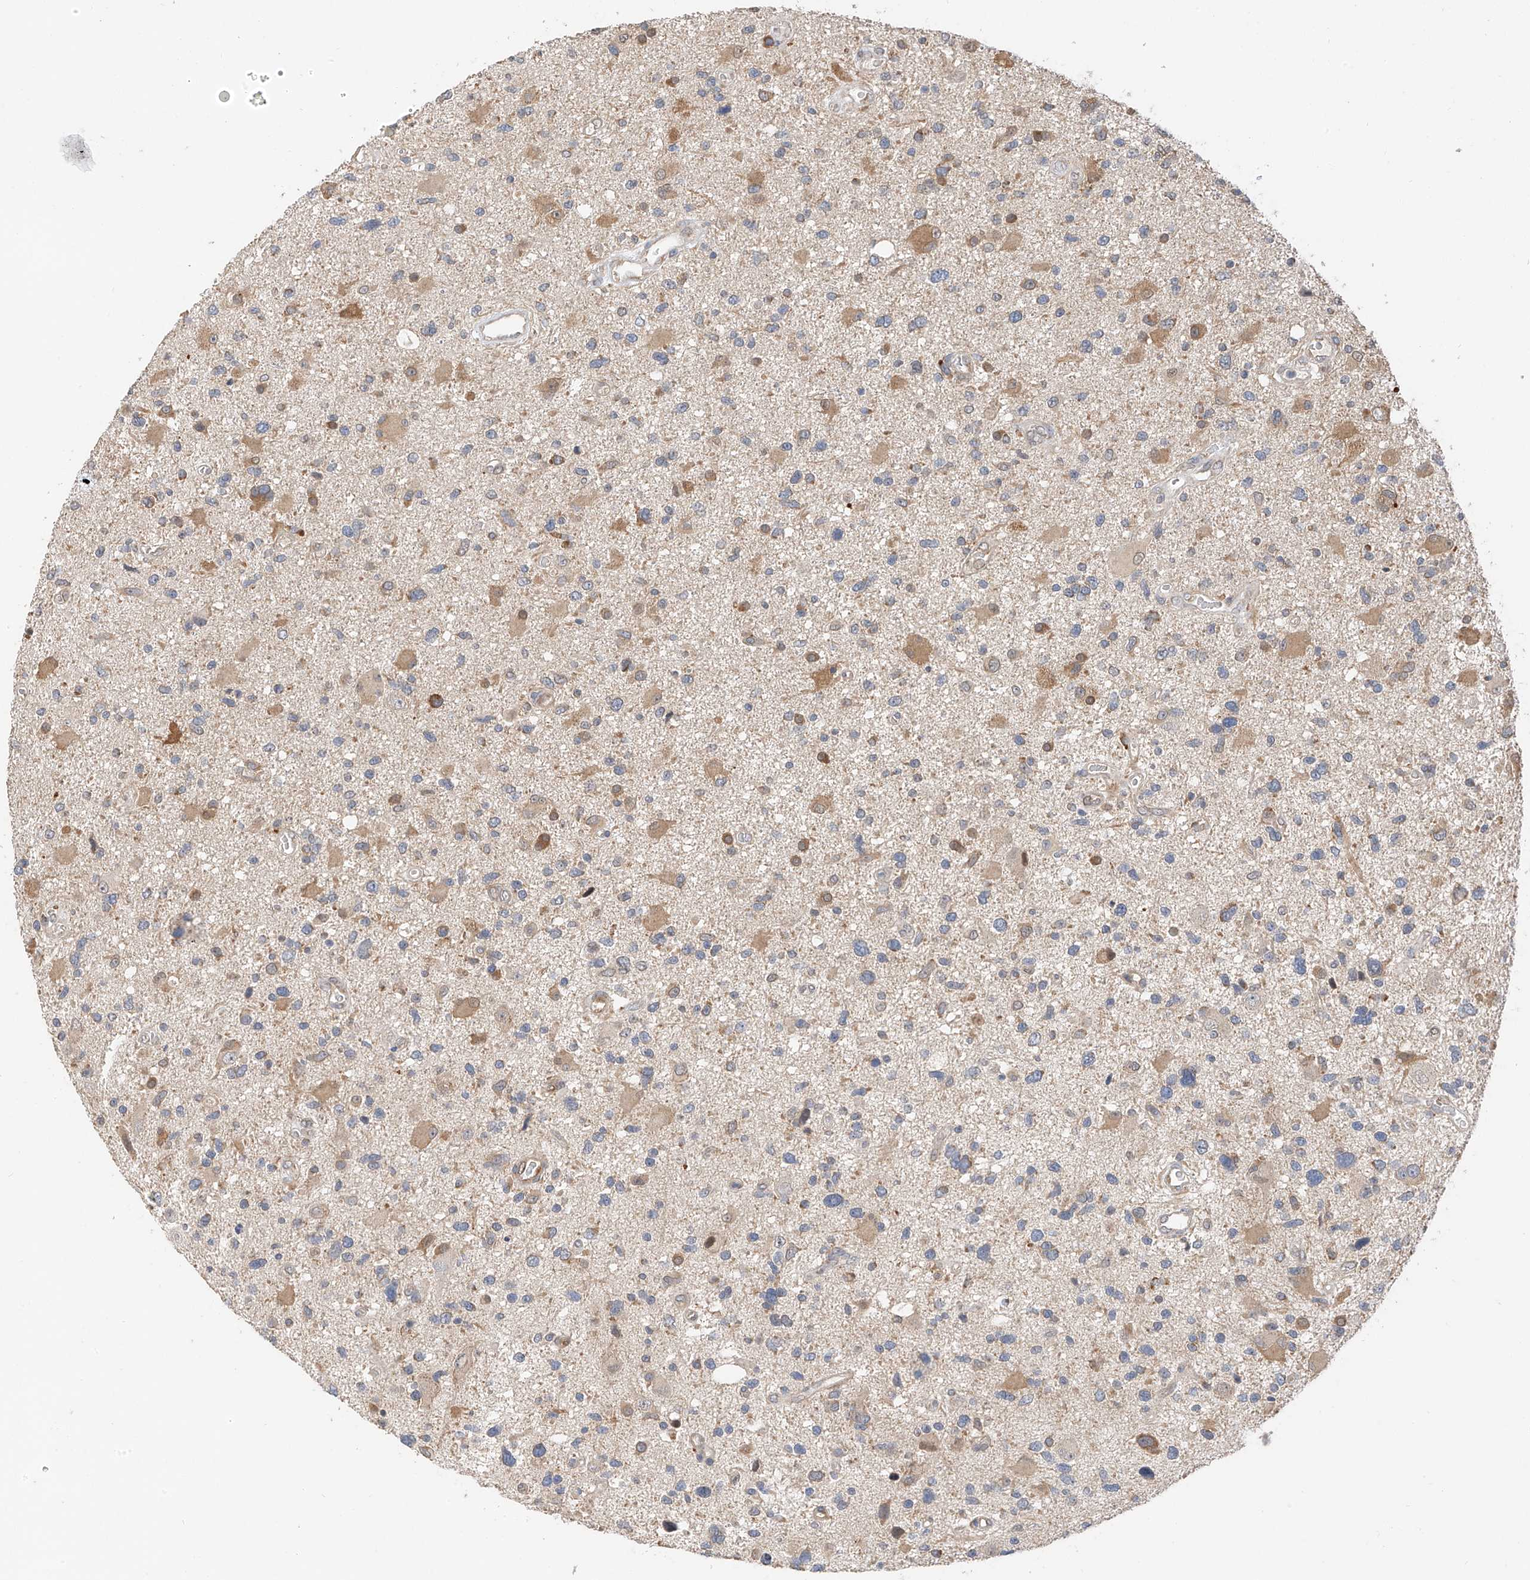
{"staining": {"intensity": "moderate", "quantity": "25%-75%", "location": "cytoplasmic/membranous"}, "tissue": "glioma", "cell_type": "Tumor cells", "image_type": "cancer", "snomed": [{"axis": "morphology", "description": "Glioma, malignant, High grade"}, {"axis": "topography", "description": "Brain"}], "caption": "Human malignant high-grade glioma stained with a brown dye shows moderate cytoplasmic/membranous positive expression in approximately 25%-75% of tumor cells.", "gene": "PPA2", "patient": {"sex": "male", "age": 33}}